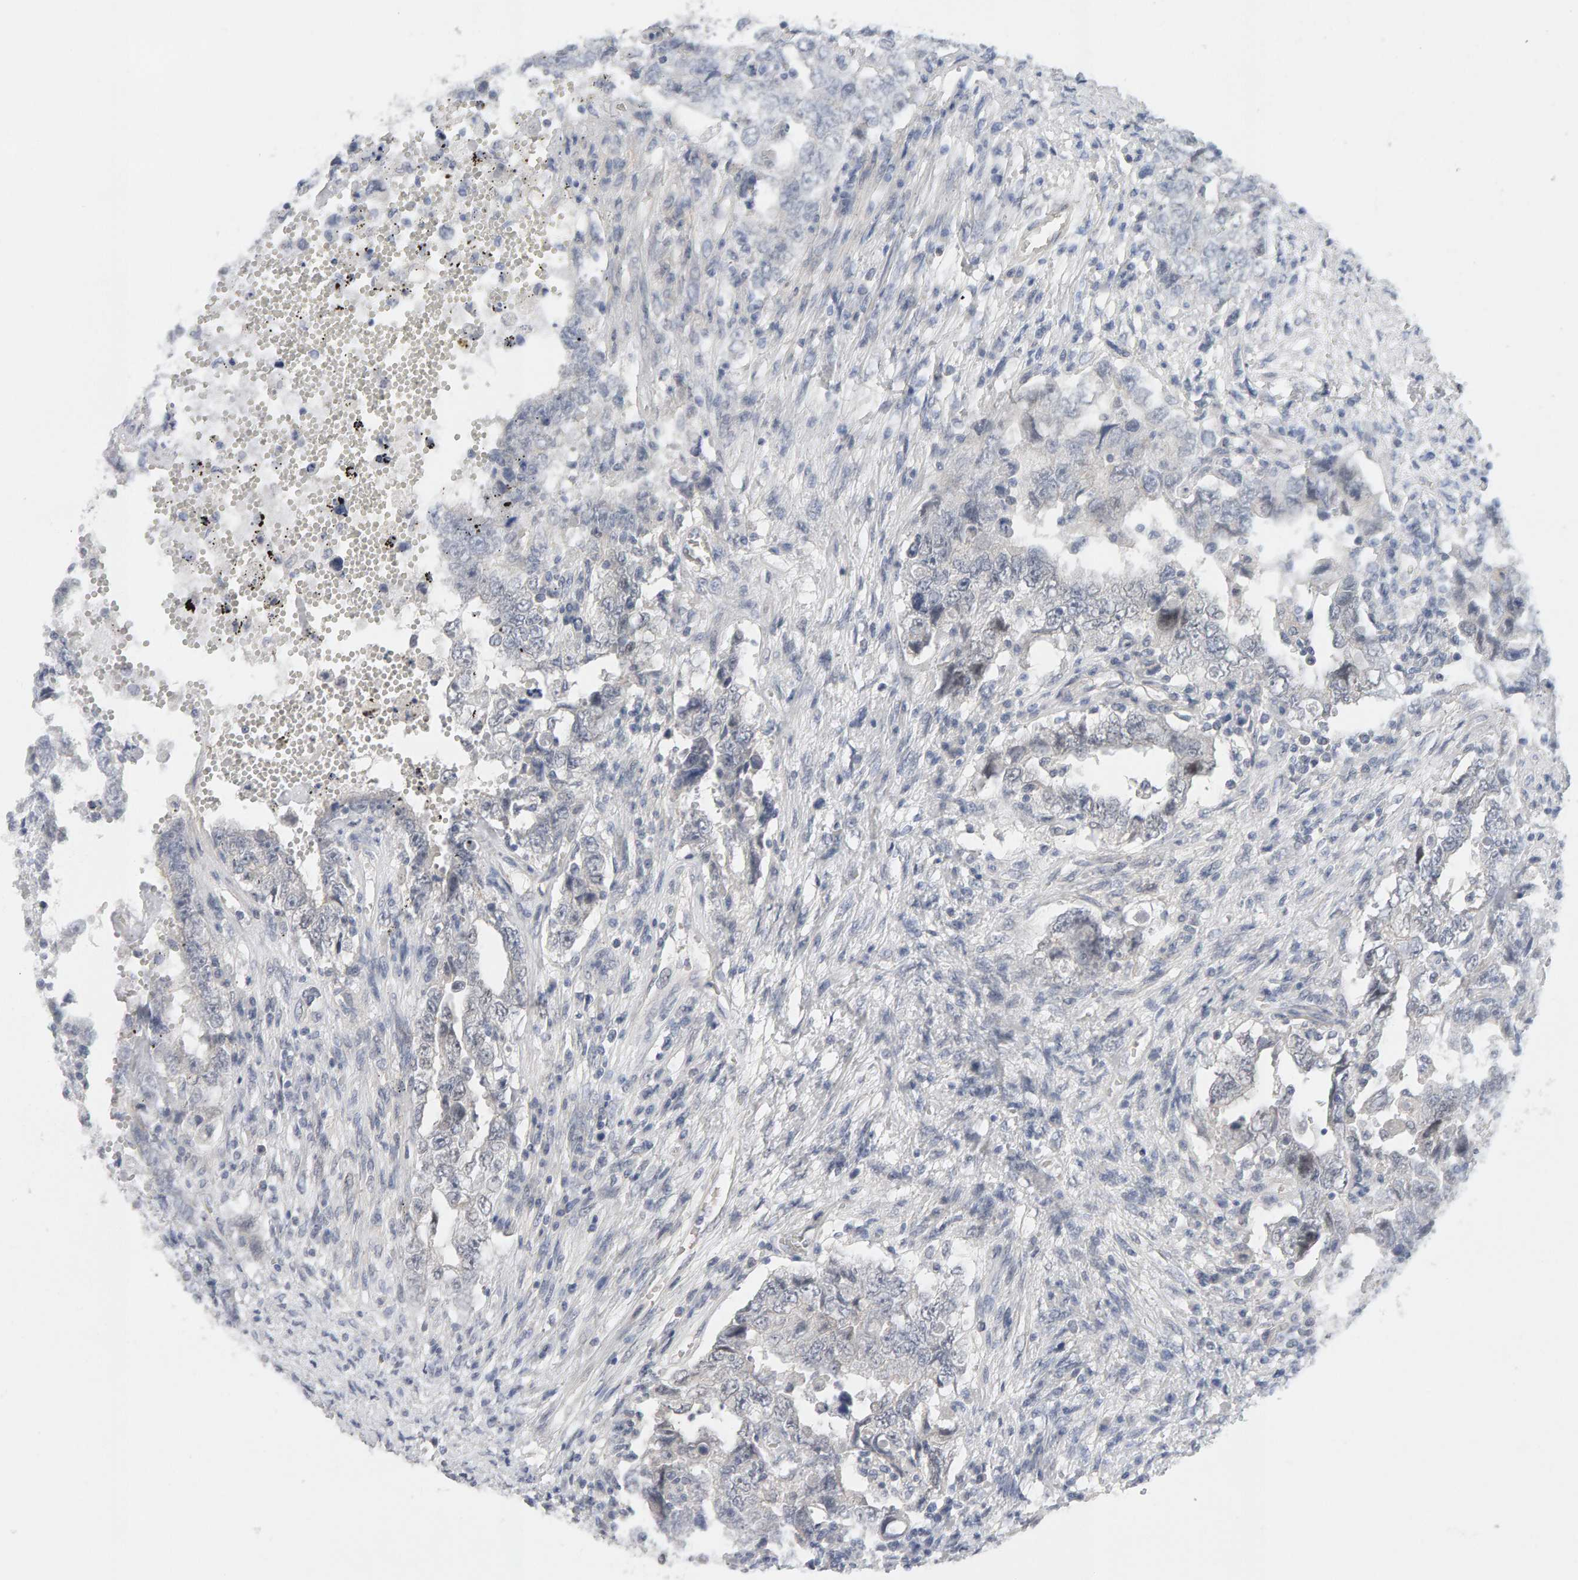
{"staining": {"intensity": "negative", "quantity": "none", "location": "none"}, "tissue": "testis cancer", "cell_type": "Tumor cells", "image_type": "cancer", "snomed": [{"axis": "morphology", "description": "Carcinoma, Embryonal, NOS"}, {"axis": "topography", "description": "Testis"}], "caption": "Immunohistochemical staining of testis embryonal carcinoma shows no significant expression in tumor cells. (DAB (3,3'-diaminobenzidine) immunohistochemistry (IHC), high magnification).", "gene": "HNF4A", "patient": {"sex": "male", "age": 26}}